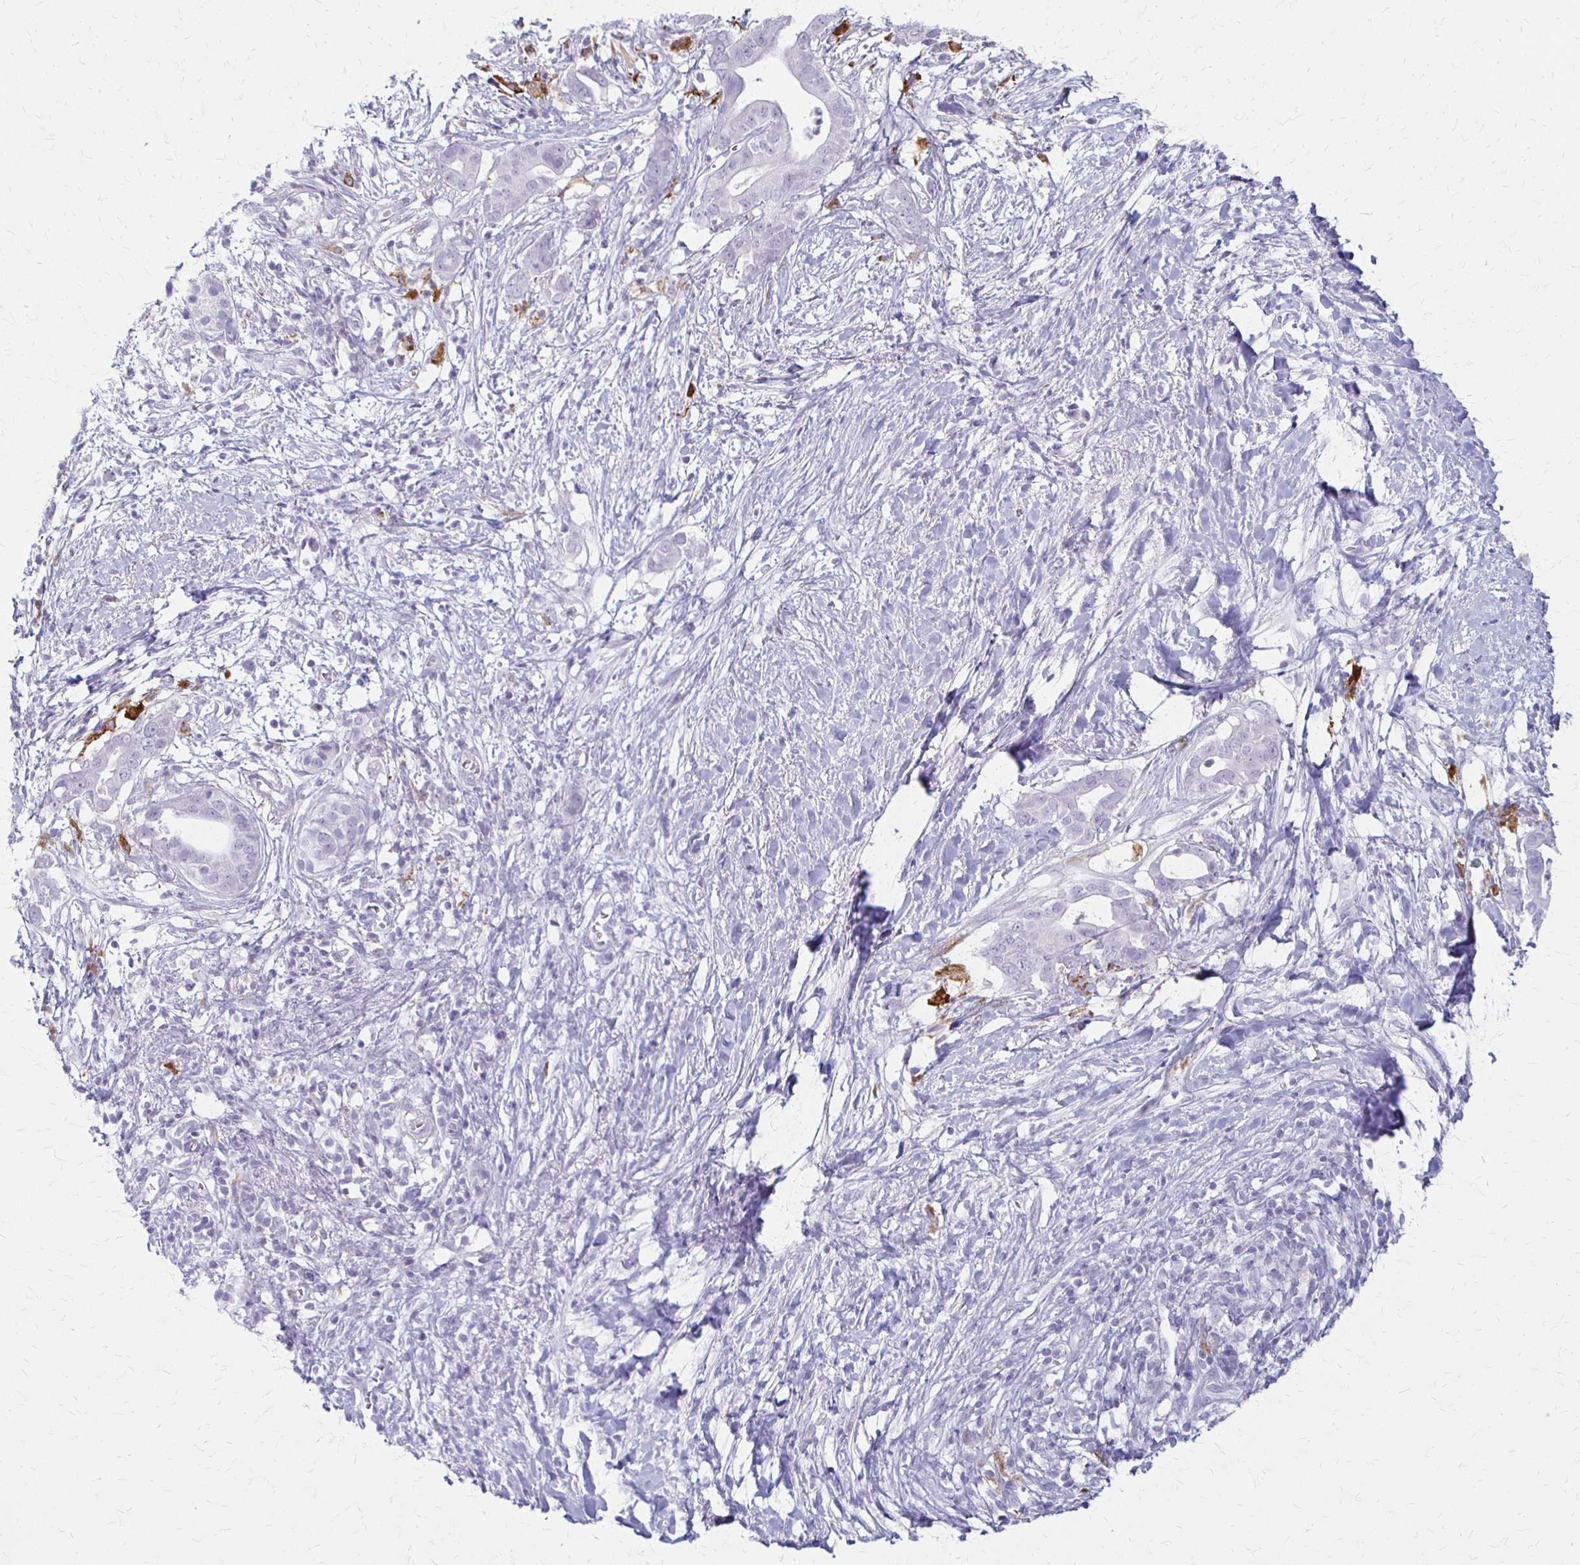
{"staining": {"intensity": "negative", "quantity": "none", "location": "none"}, "tissue": "pancreatic cancer", "cell_type": "Tumor cells", "image_type": "cancer", "snomed": [{"axis": "morphology", "description": "Adenocarcinoma, NOS"}, {"axis": "topography", "description": "Pancreas"}], "caption": "A high-resolution histopathology image shows immunohistochemistry (IHC) staining of pancreatic adenocarcinoma, which reveals no significant staining in tumor cells.", "gene": "ACP5", "patient": {"sex": "male", "age": 61}}